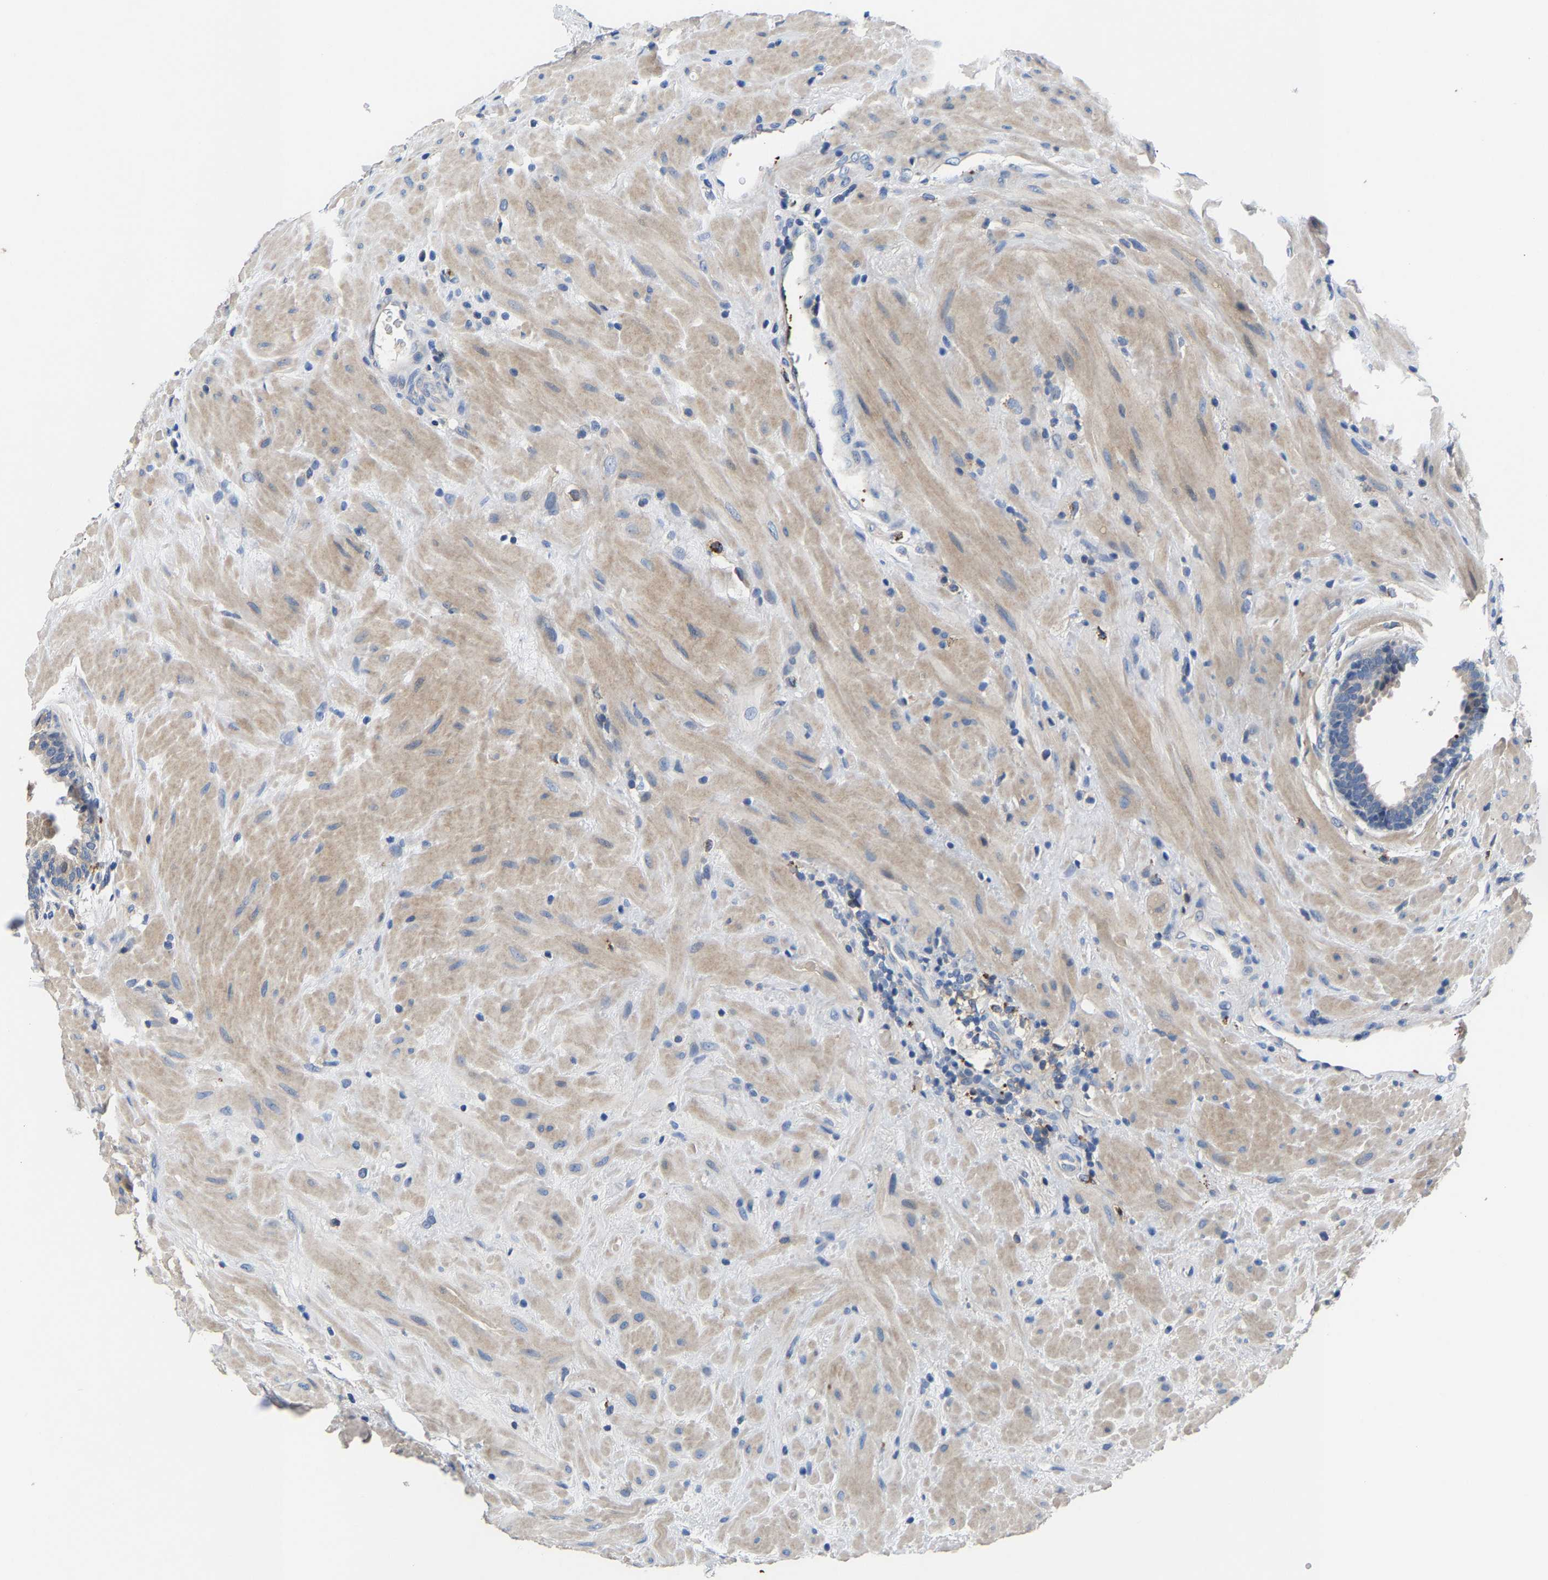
{"staining": {"intensity": "negative", "quantity": "none", "location": "none"}, "tissue": "prostate", "cell_type": "Glandular cells", "image_type": "normal", "snomed": [{"axis": "morphology", "description": "Normal tissue, NOS"}, {"axis": "topography", "description": "Prostate"}], "caption": "This micrograph is of normal prostate stained with IHC to label a protein in brown with the nuclei are counter-stained blue. There is no expression in glandular cells.", "gene": "CCDC171", "patient": {"sex": "male", "age": 51}}